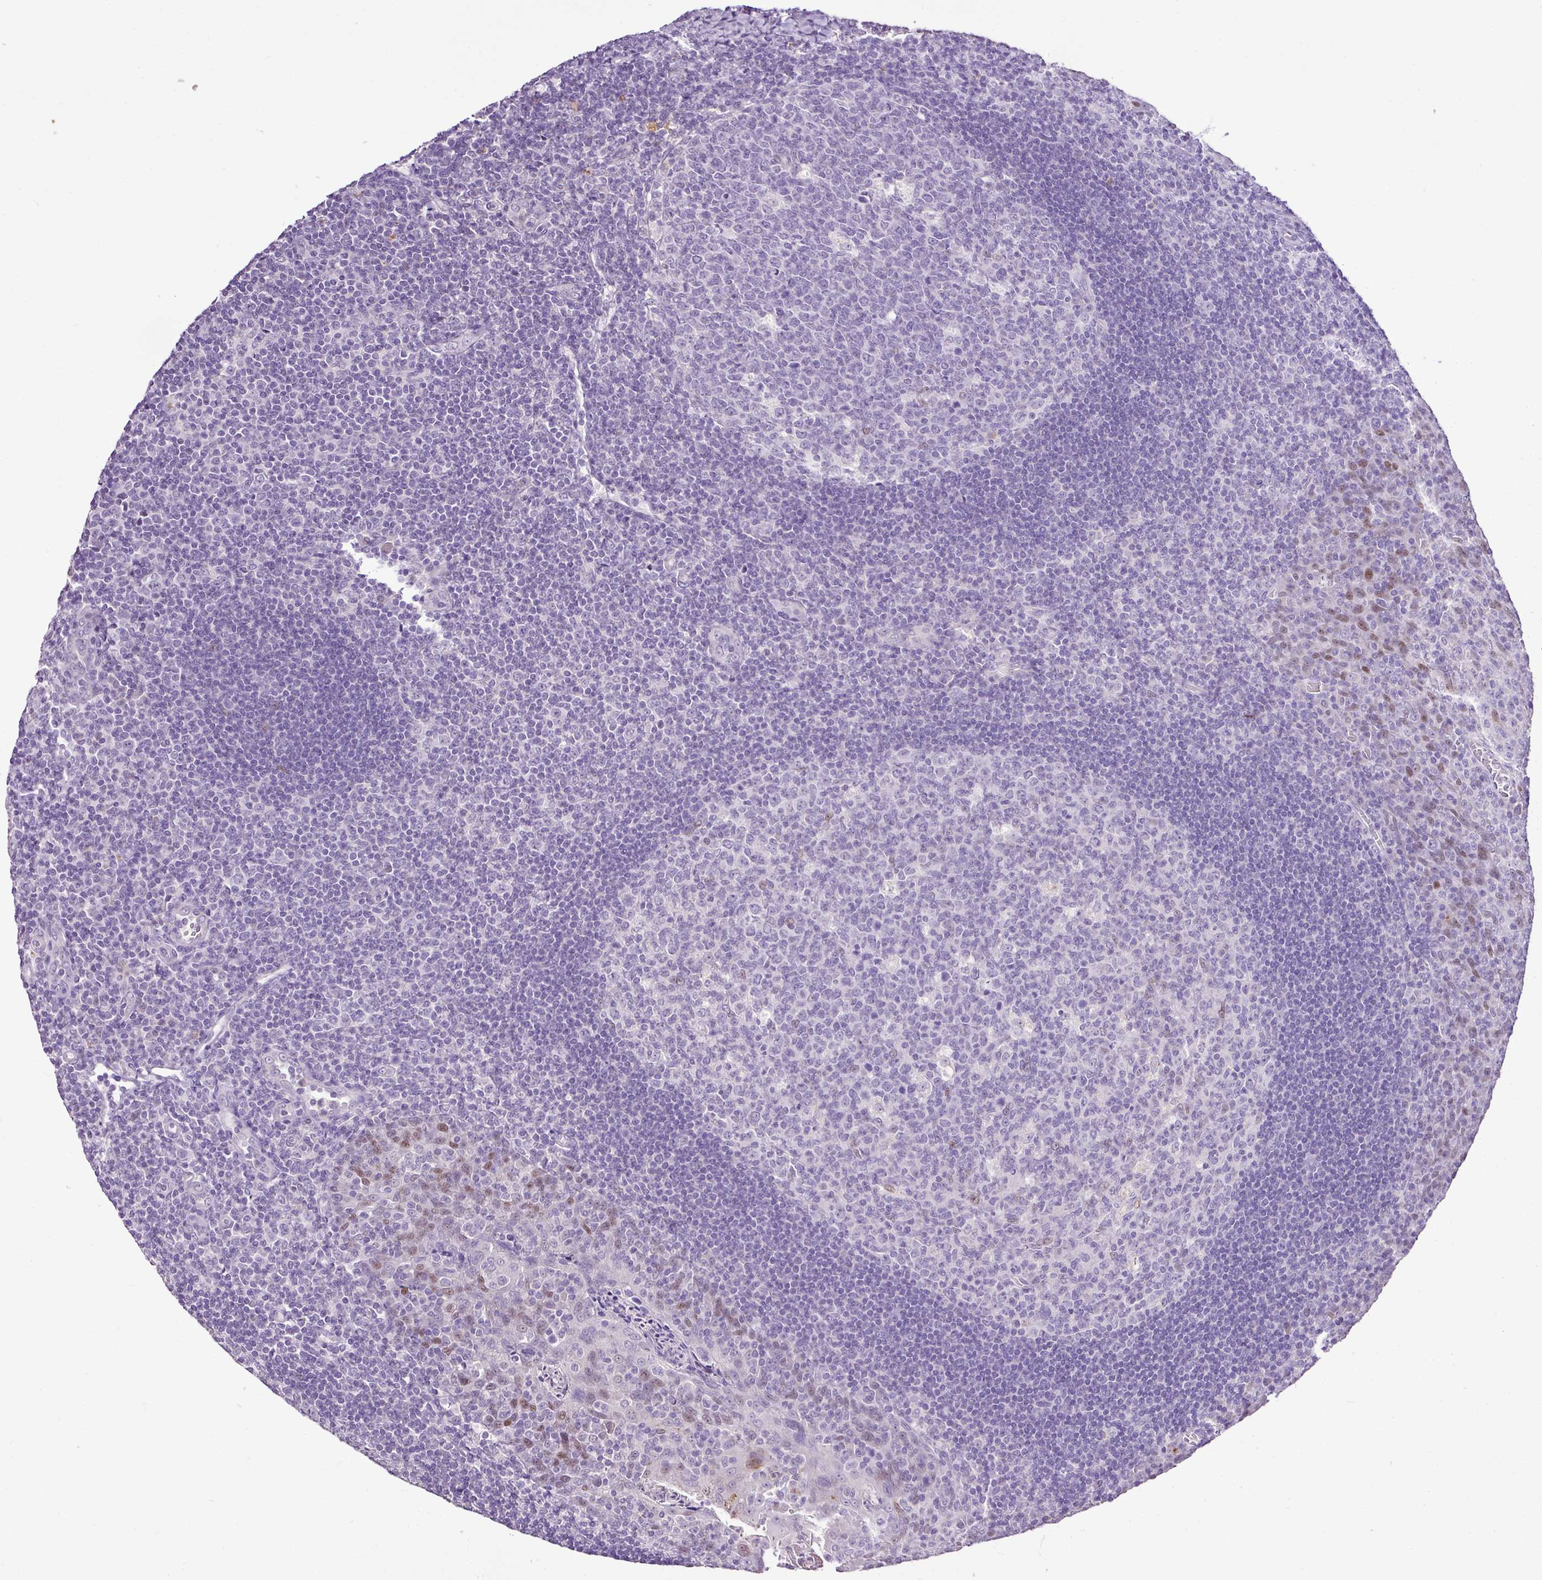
{"staining": {"intensity": "negative", "quantity": "none", "location": "none"}, "tissue": "tonsil", "cell_type": "Germinal center cells", "image_type": "normal", "snomed": [{"axis": "morphology", "description": "Normal tissue, NOS"}, {"axis": "topography", "description": "Tonsil"}], "caption": "Tonsil was stained to show a protein in brown. There is no significant positivity in germinal center cells. (DAB (3,3'-diaminobenzidine) immunohistochemistry (IHC) with hematoxylin counter stain).", "gene": "ESR1", "patient": {"sex": "male", "age": 17}}